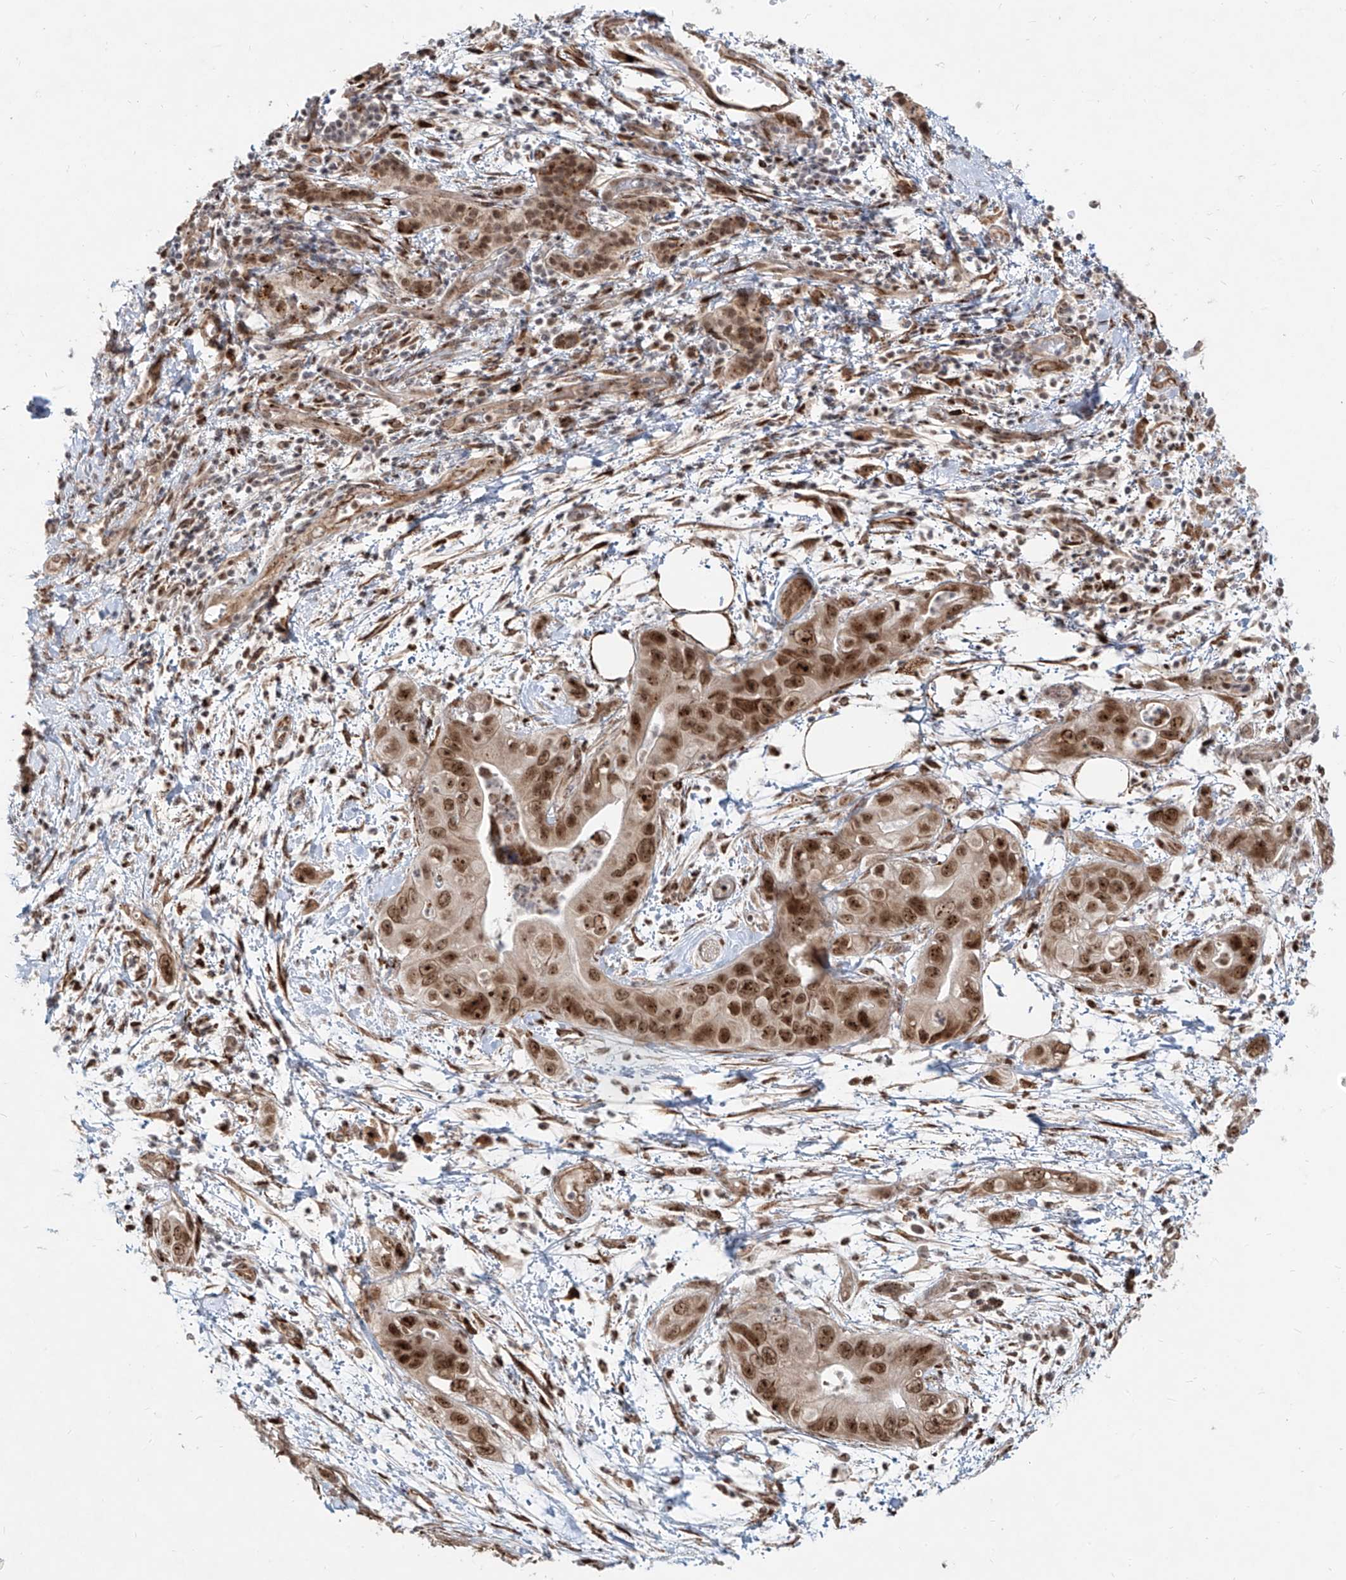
{"staining": {"intensity": "moderate", "quantity": ">75%", "location": "nuclear"}, "tissue": "pancreatic cancer", "cell_type": "Tumor cells", "image_type": "cancer", "snomed": [{"axis": "morphology", "description": "Adenocarcinoma, NOS"}, {"axis": "topography", "description": "Pancreas"}], "caption": "DAB (3,3'-diaminobenzidine) immunohistochemical staining of human pancreatic cancer displays moderate nuclear protein expression in approximately >75% of tumor cells.", "gene": "ZNF710", "patient": {"sex": "female", "age": 78}}